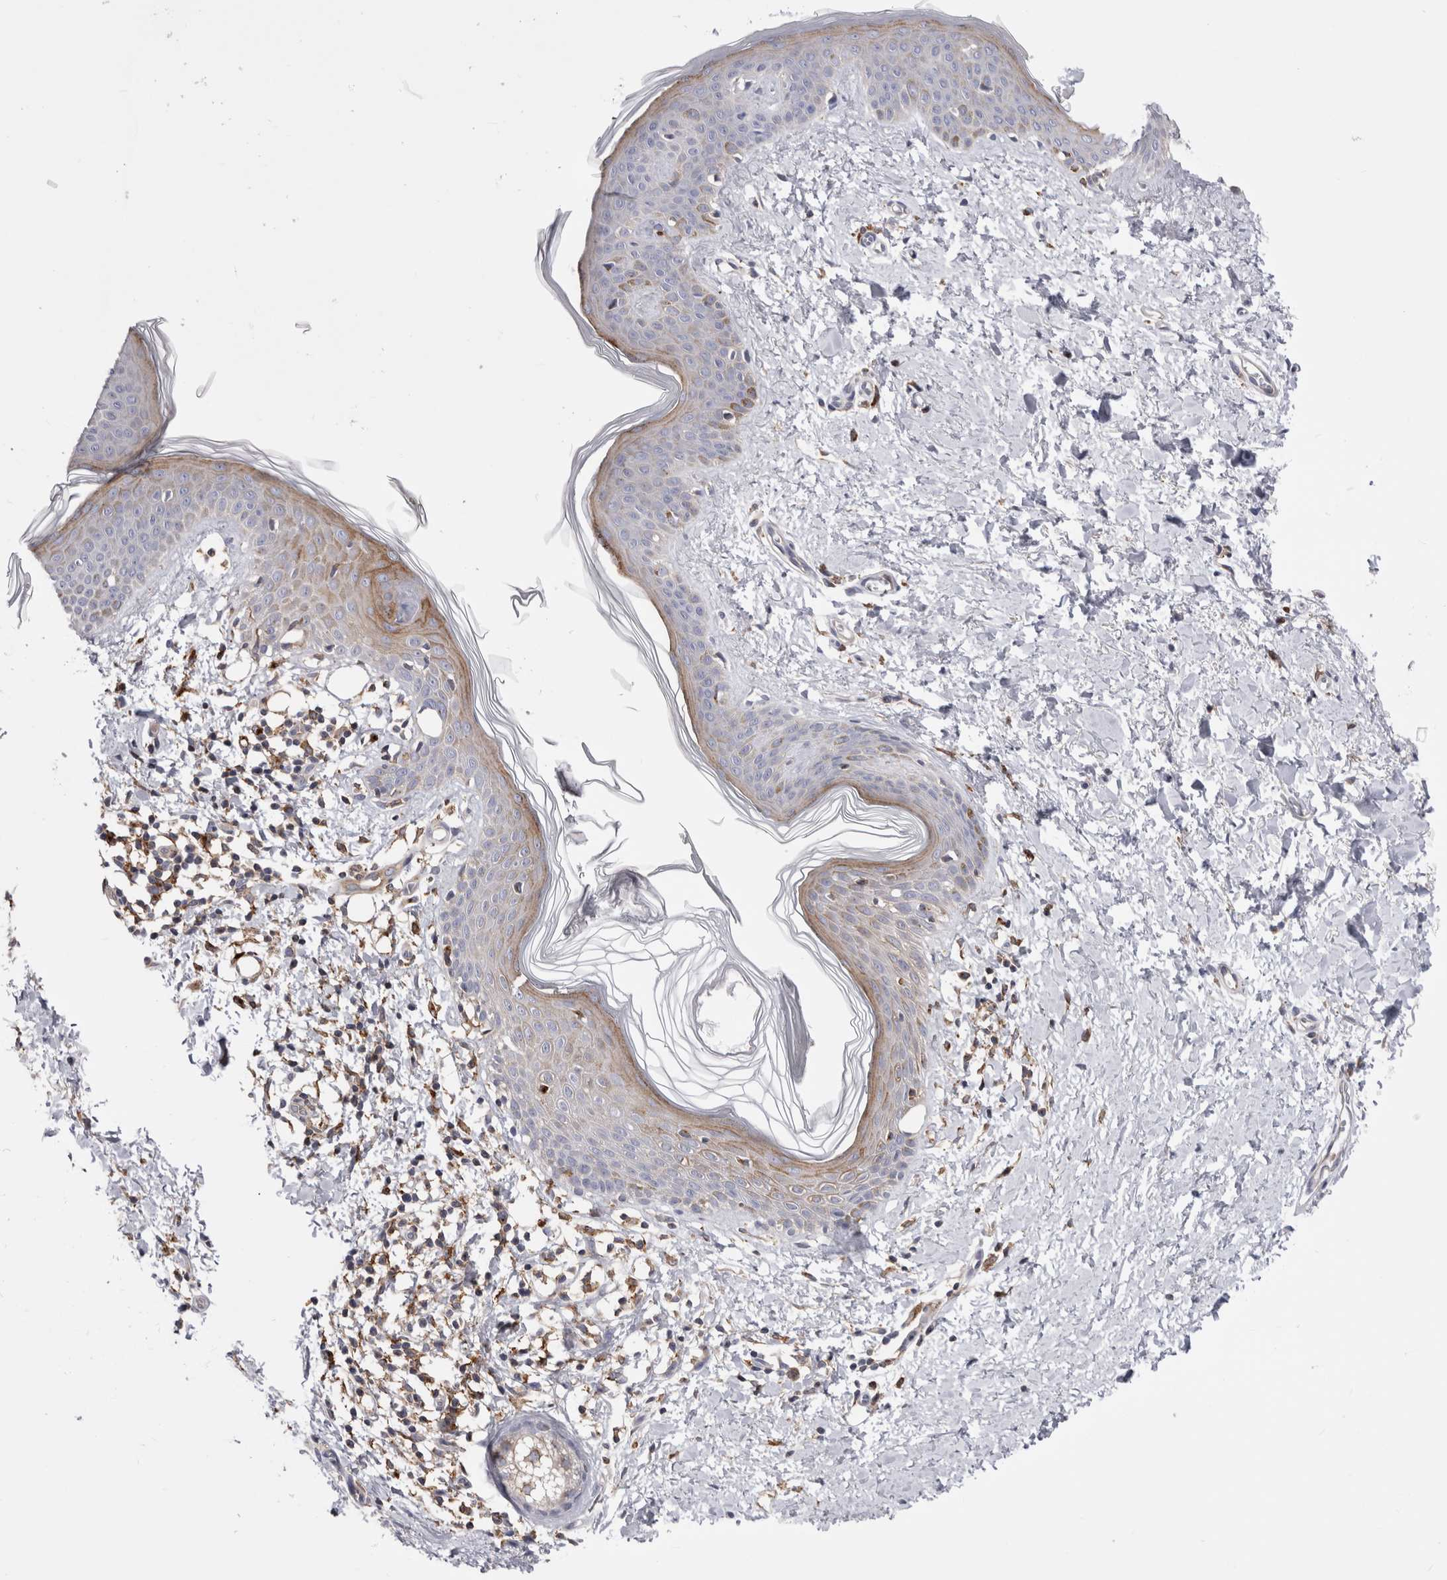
{"staining": {"intensity": "moderate", "quantity": ">75%", "location": "cytoplasmic/membranous"}, "tissue": "skin", "cell_type": "Fibroblasts", "image_type": "normal", "snomed": [{"axis": "morphology", "description": "Normal tissue, NOS"}, {"axis": "topography", "description": "Skin"}], "caption": "This is an image of immunohistochemistry staining of benign skin, which shows moderate expression in the cytoplasmic/membranous of fibroblasts.", "gene": "RAB11FIP1", "patient": {"sex": "female", "age": 46}}